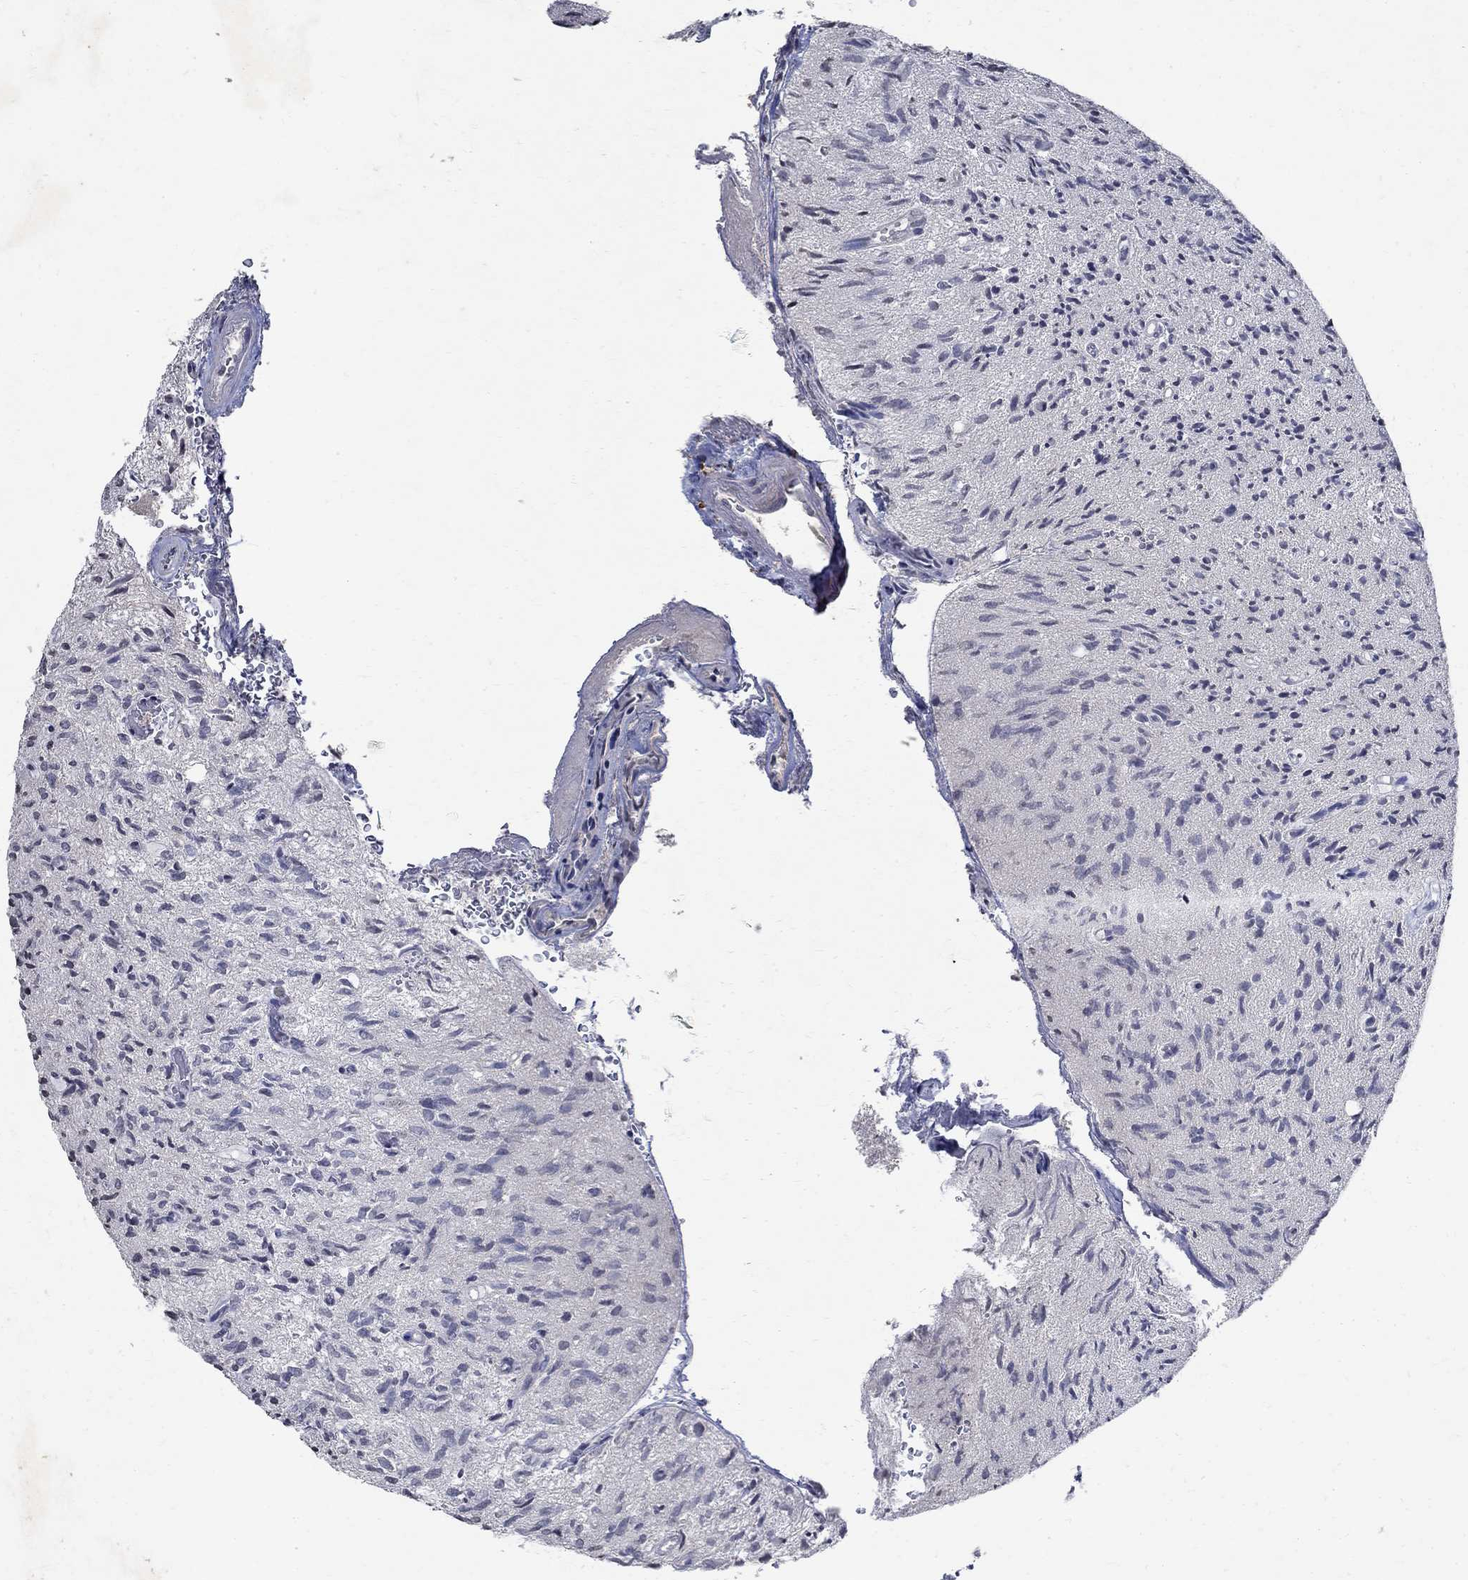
{"staining": {"intensity": "negative", "quantity": "none", "location": "none"}, "tissue": "glioma", "cell_type": "Tumor cells", "image_type": "cancer", "snomed": [{"axis": "morphology", "description": "Glioma, malignant, High grade"}, {"axis": "topography", "description": "Brain"}], "caption": "The micrograph demonstrates no staining of tumor cells in glioma.", "gene": "TMEM169", "patient": {"sex": "male", "age": 64}}